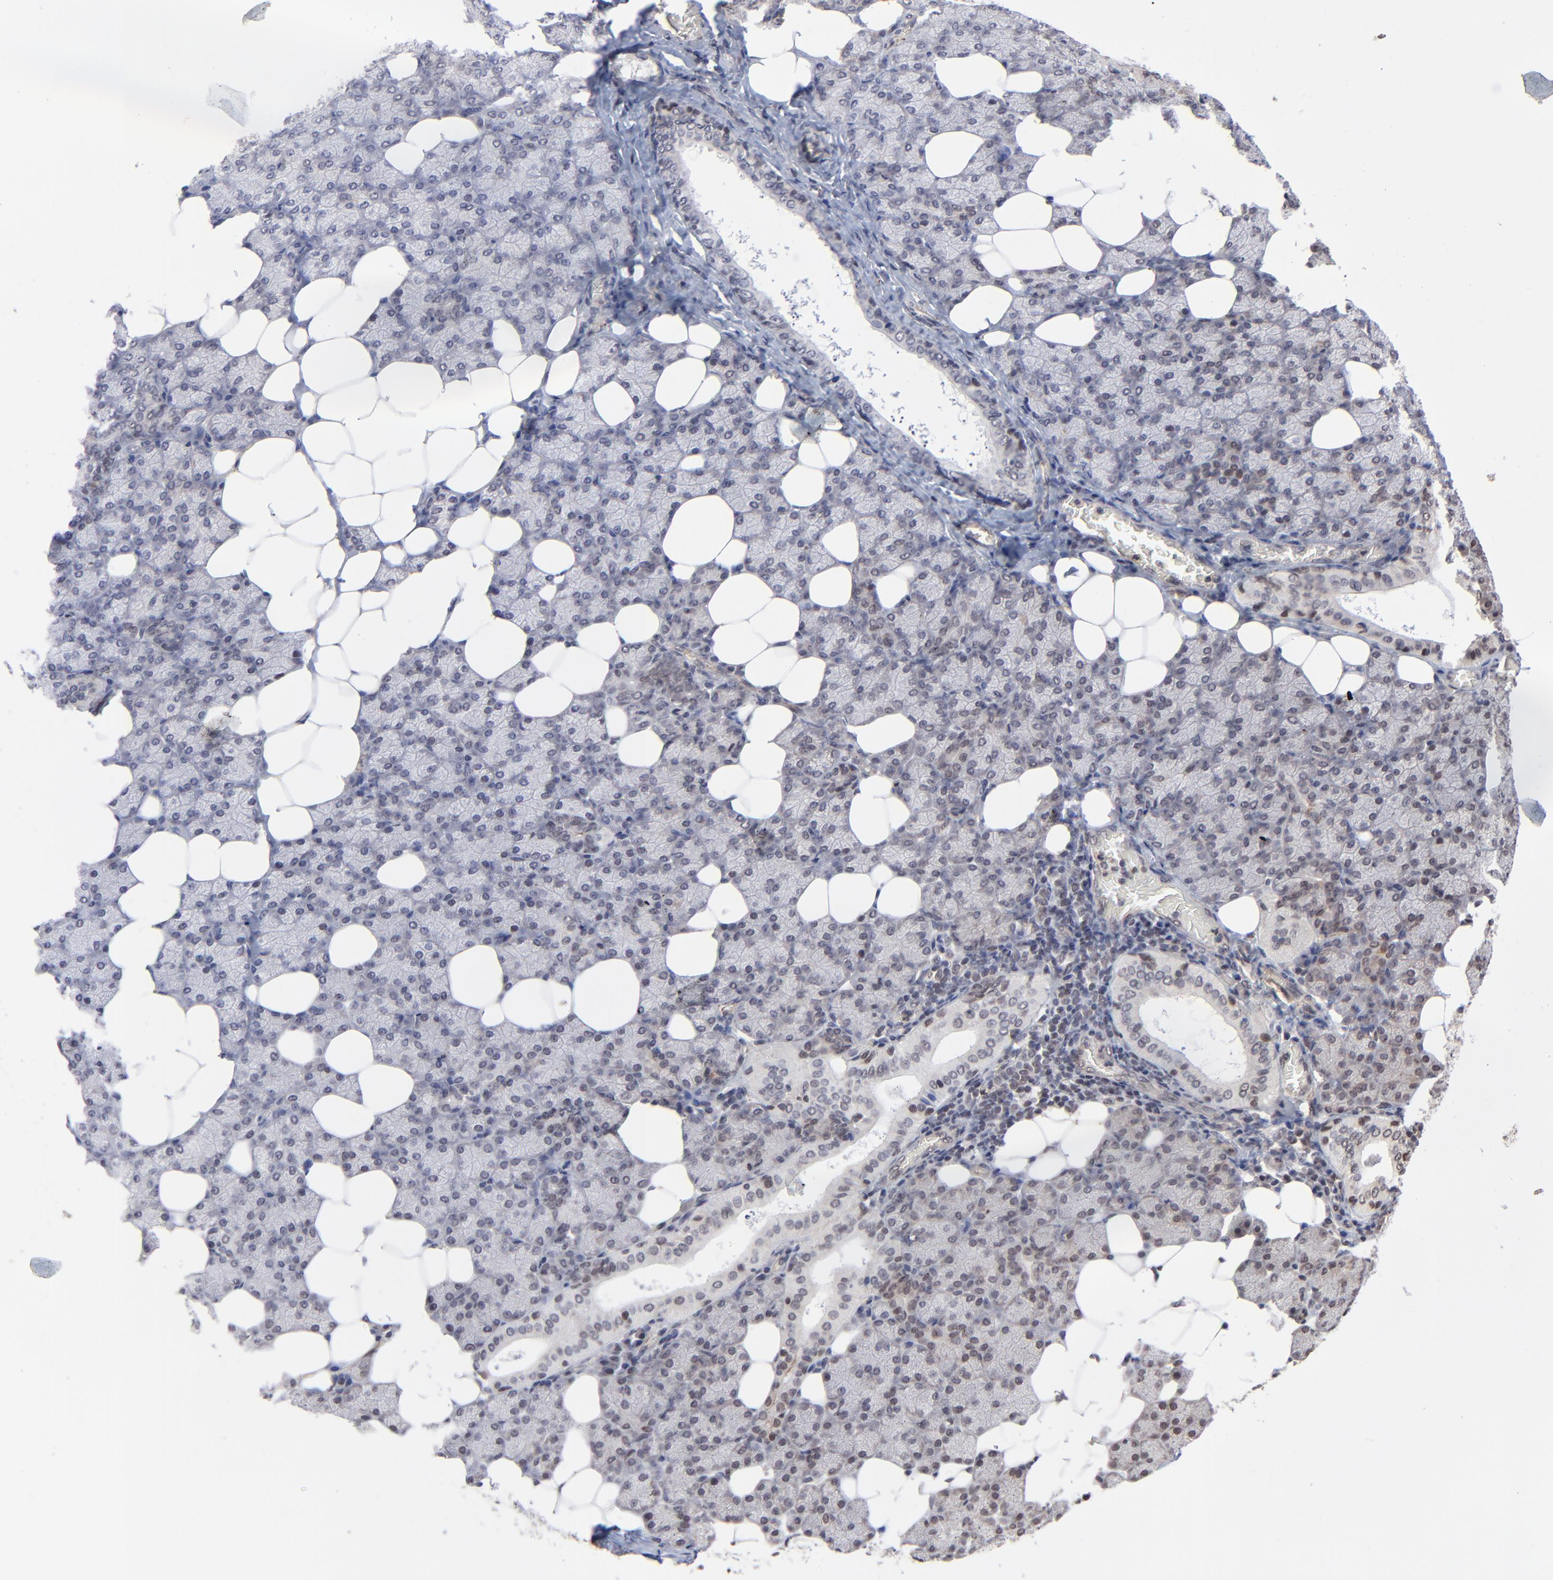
{"staining": {"intensity": "moderate", "quantity": "25%-75%", "location": "cytoplasmic/membranous"}, "tissue": "salivary gland", "cell_type": "Glandular cells", "image_type": "normal", "snomed": [{"axis": "morphology", "description": "Normal tissue, NOS"}, {"axis": "topography", "description": "Lymph node"}, {"axis": "topography", "description": "Salivary gland"}], "caption": "The histopathology image exhibits staining of unremarkable salivary gland, revealing moderate cytoplasmic/membranous protein positivity (brown color) within glandular cells.", "gene": "ZNF419", "patient": {"sex": "male", "age": 8}}